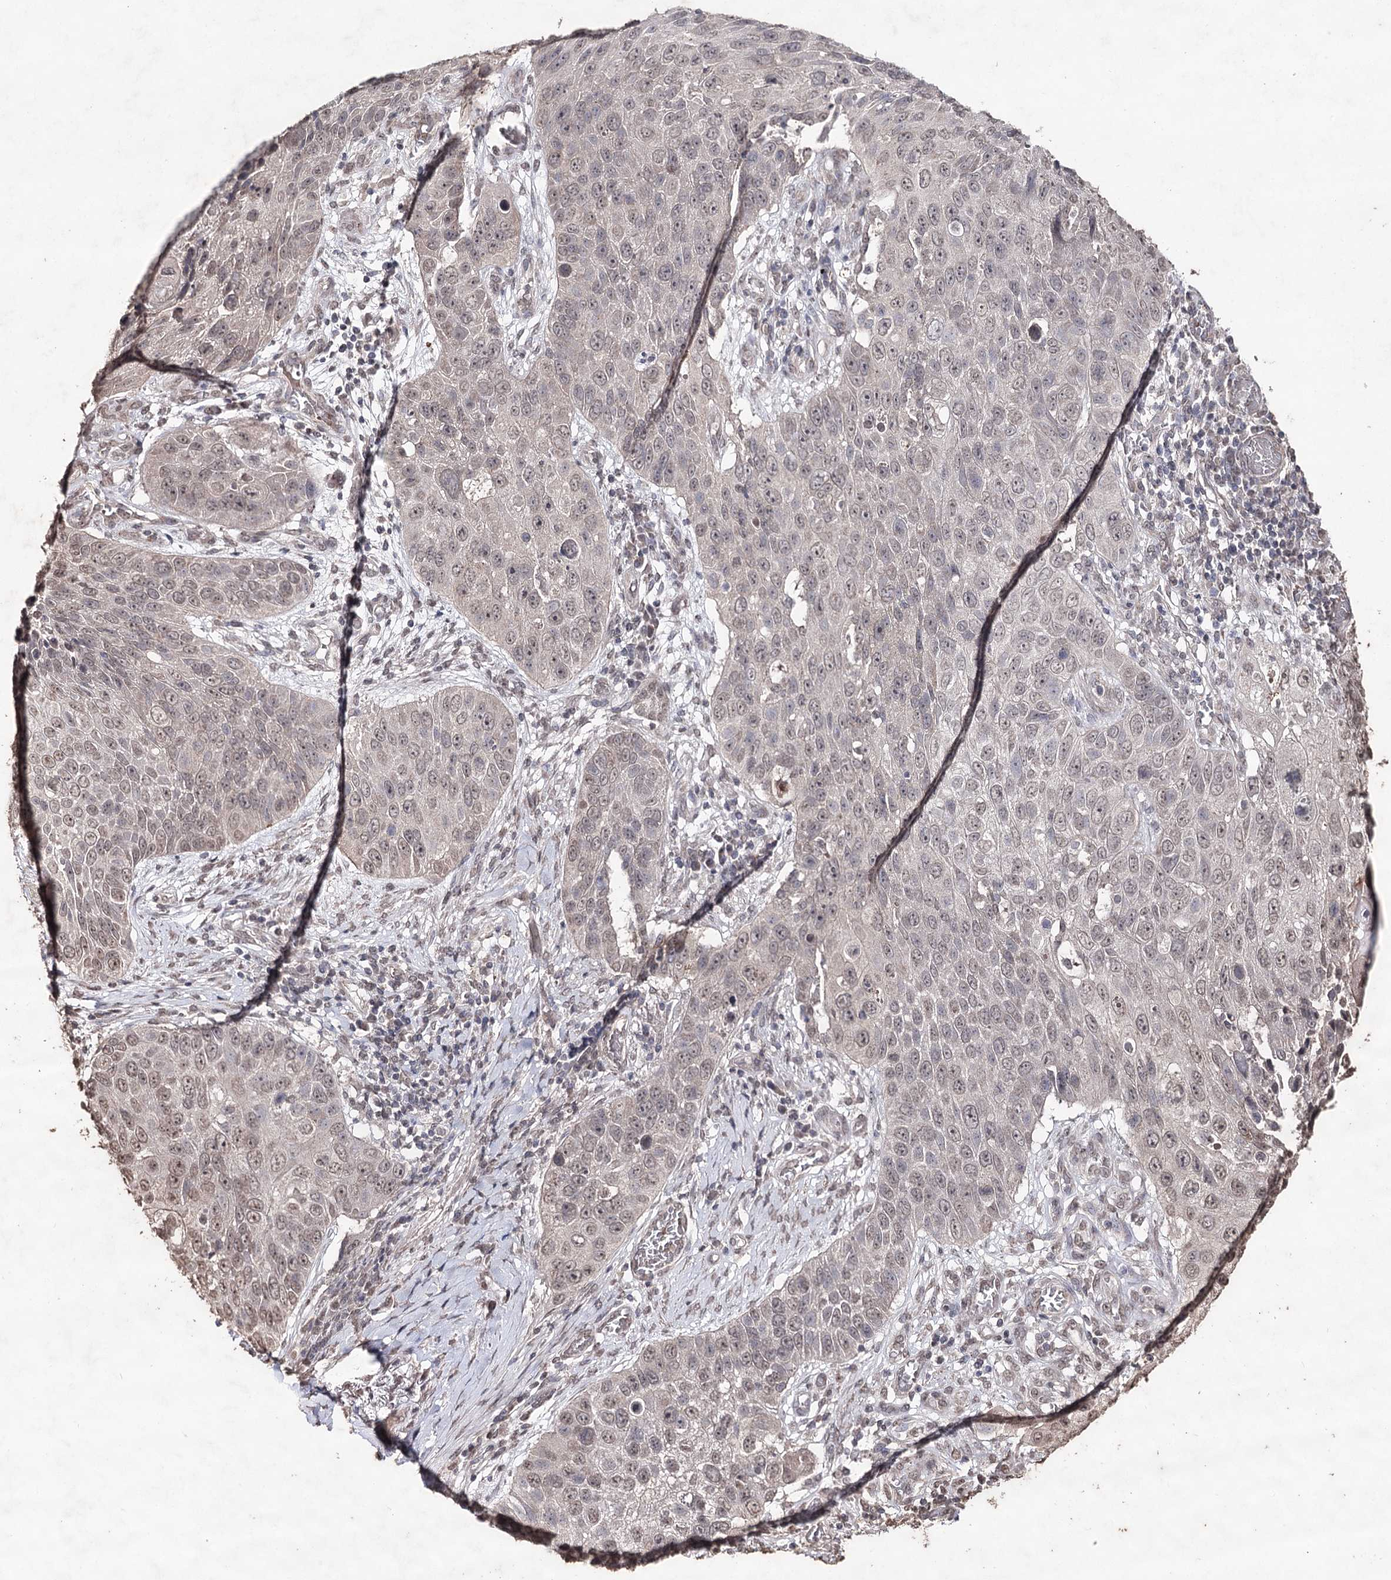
{"staining": {"intensity": "weak", "quantity": "<25%", "location": "nuclear"}, "tissue": "lung cancer", "cell_type": "Tumor cells", "image_type": "cancer", "snomed": [{"axis": "morphology", "description": "Squamous cell carcinoma, NOS"}, {"axis": "topography", "description": "Lung"}], "caption": "An IHC histopathology image of lung cancer is shown. There is no staining in tumor cells of lung cancer.", "gene": "ATG14", "patient": {"sex": "male", "age": 61}}